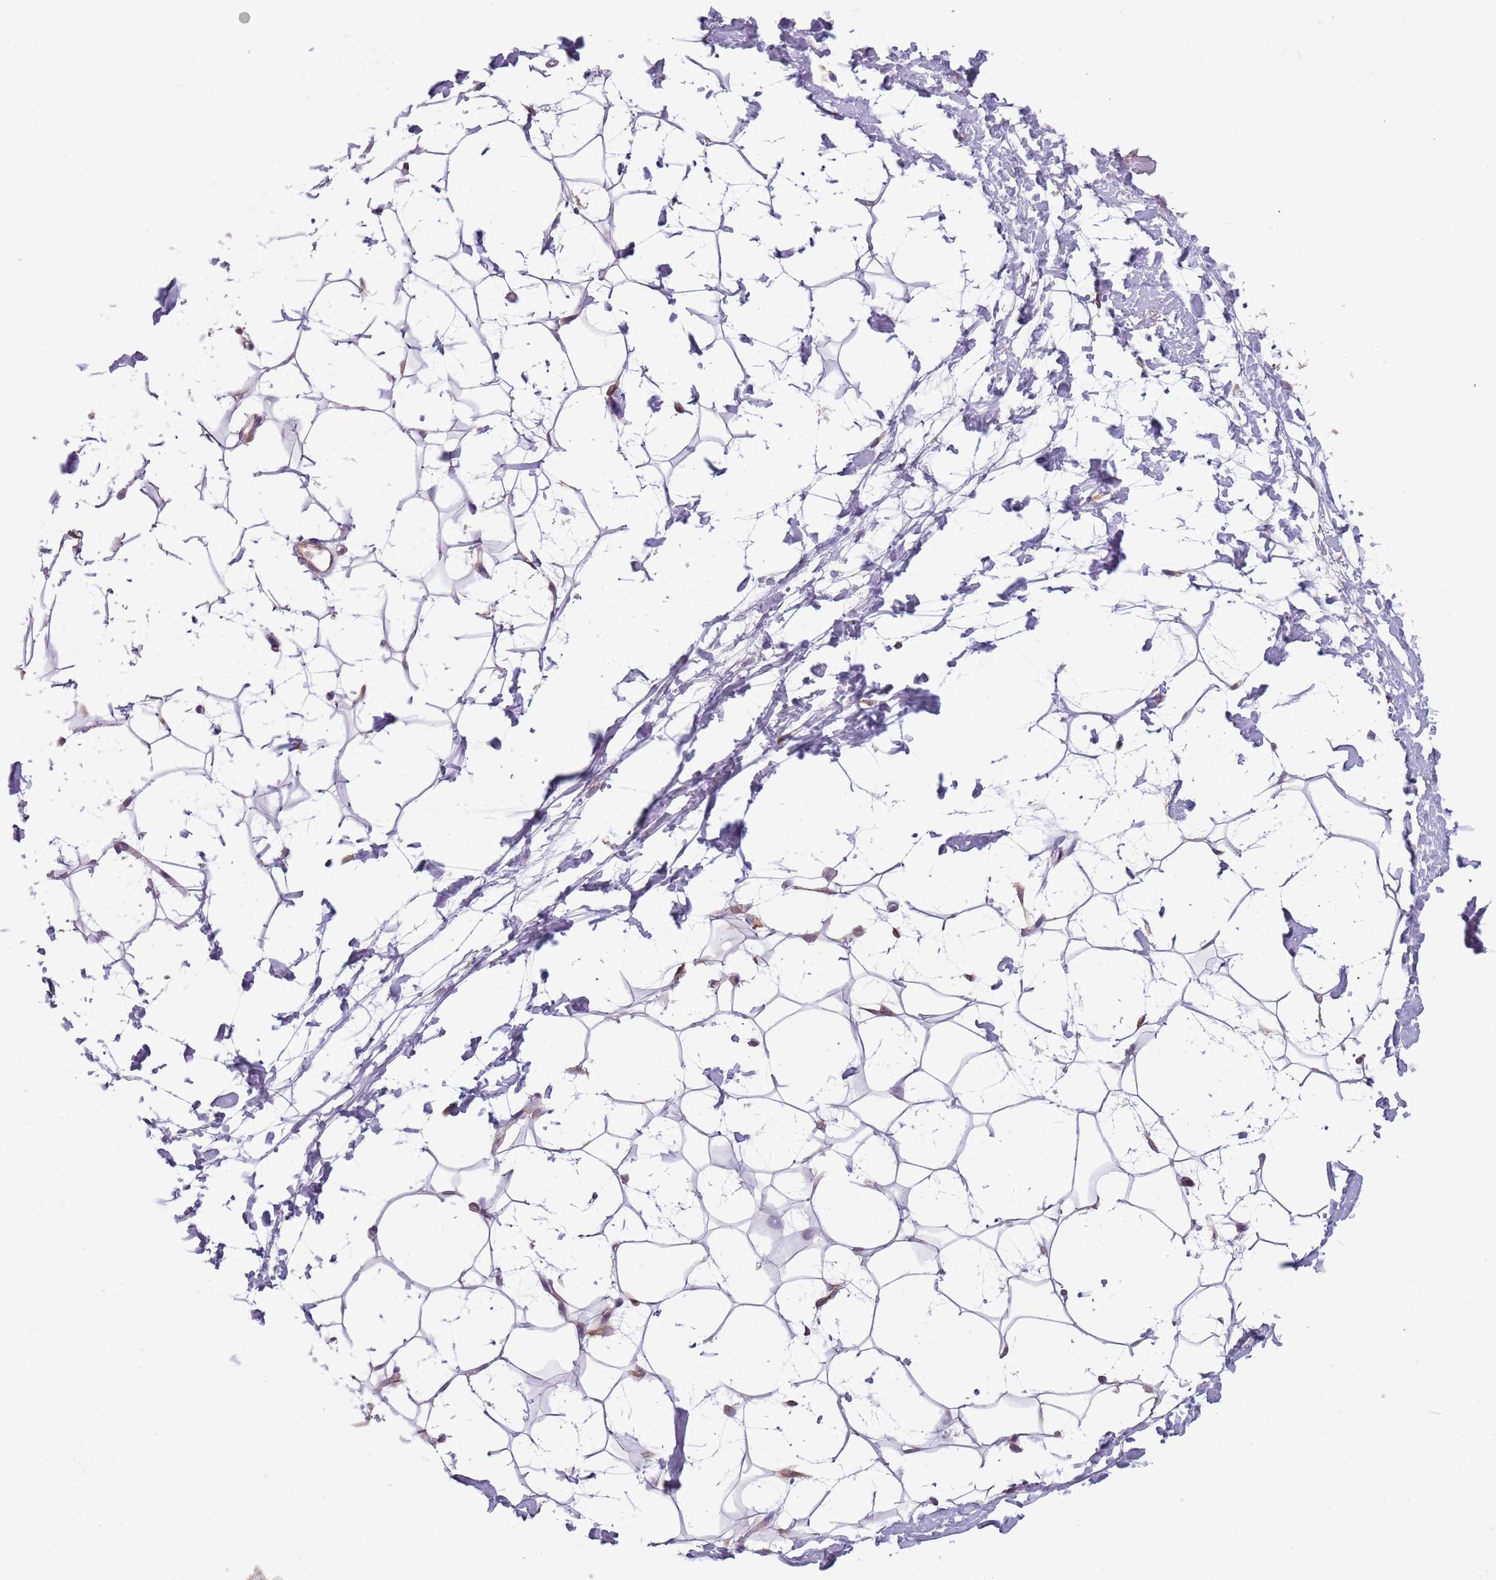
{"staining": {"intensity": "weak", "quantity": ">75%", "location": "cytoplasmic/membranous"}, "tissue": "adipose tissue", "cell_type": "Adipocytes", "image_type": "normal", "snomed": [{"axis": "morphology", "description": "Normal tissue, NOS"}, {"axis": "topography", "description": "Breast"}], "caption": "About >75% of adipocytes in unremarkable human adipose tissue demonstrate weak cytoplasmic/membranous protein staining as visualized by brown immunohistochemical staining.", "gene": "CREBZF", "patient": {"sex": "female", "age": 26}}